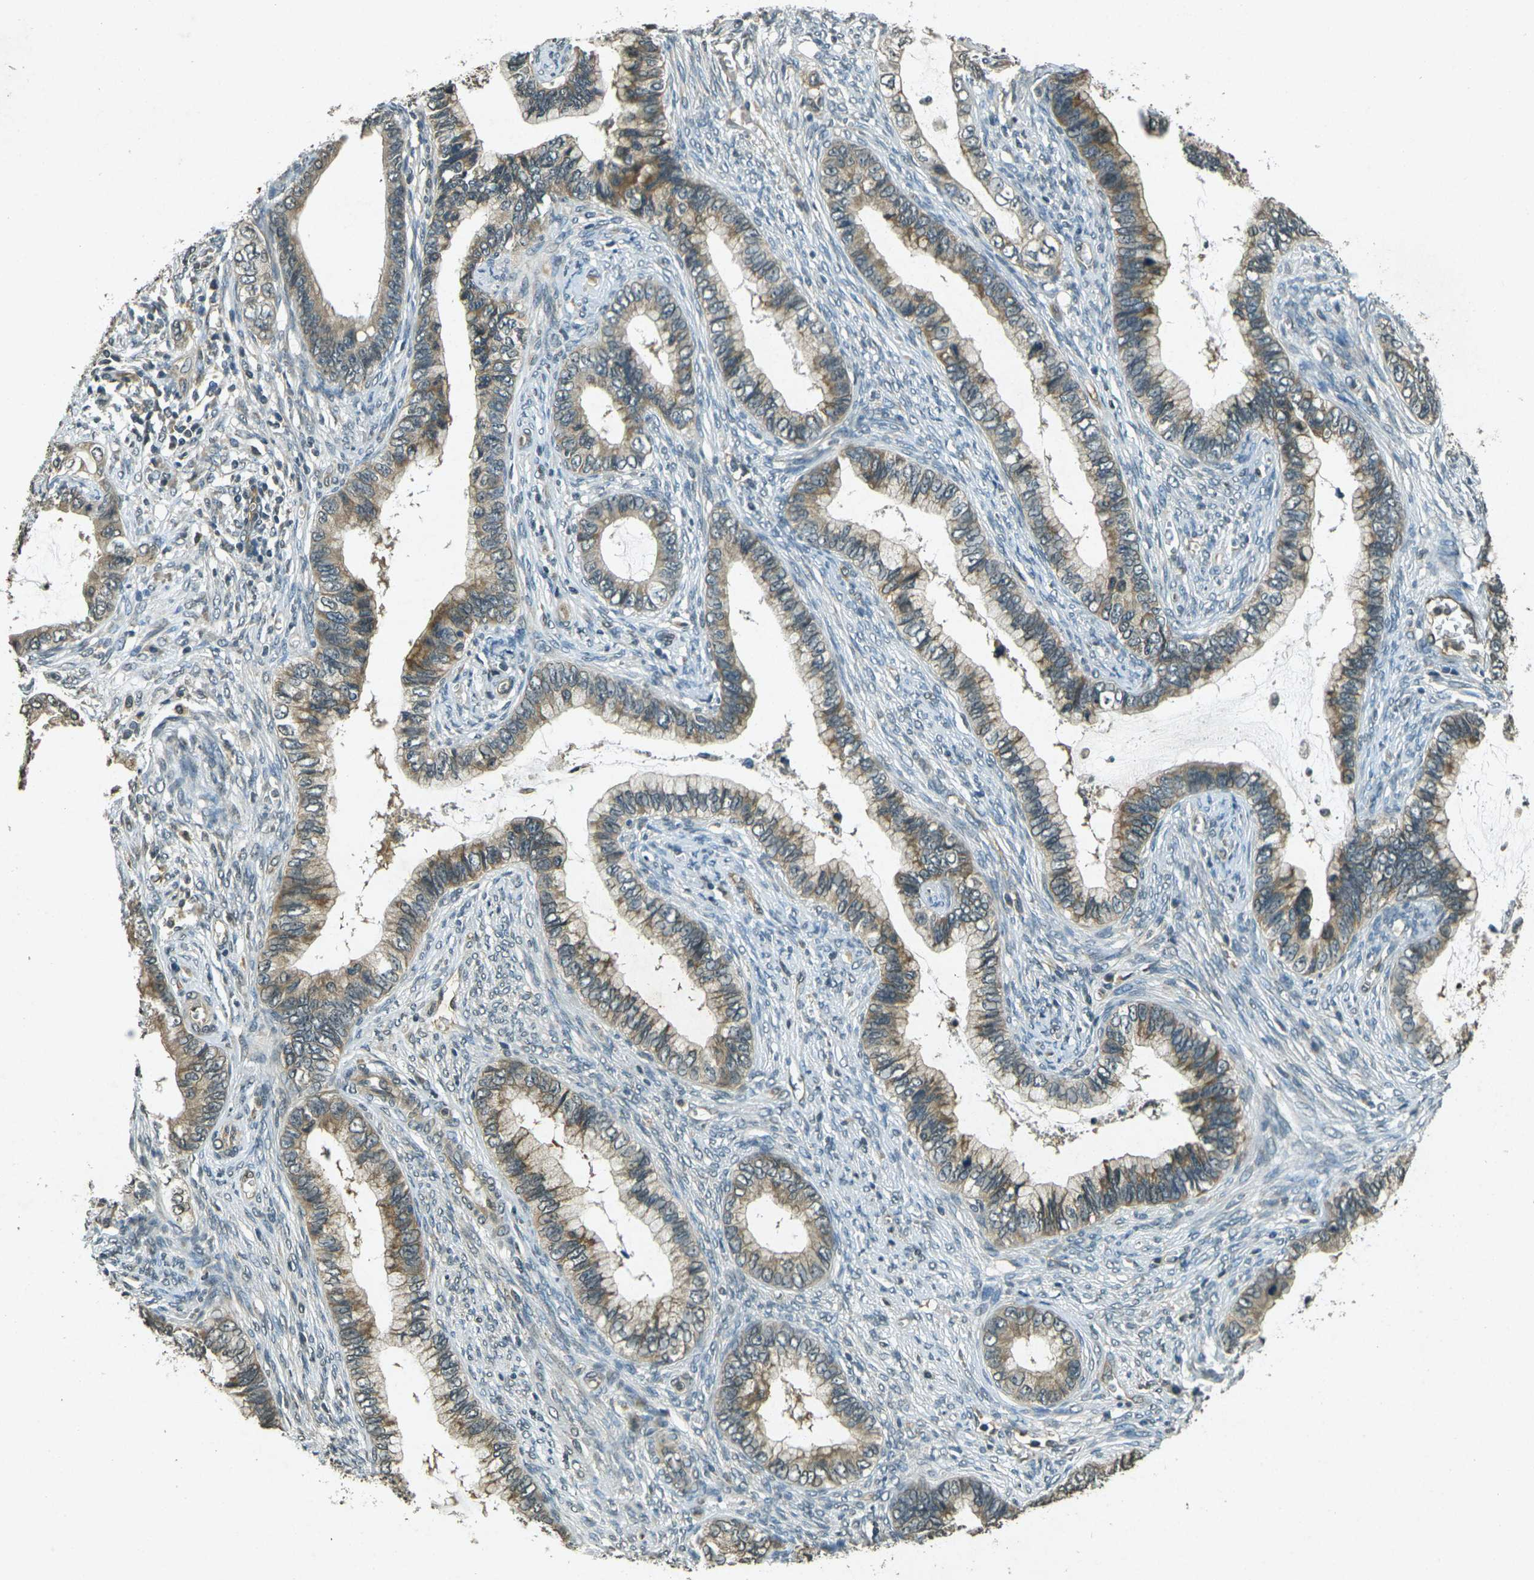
{"staining": {"intensity": "moderate", "quantity": ">75%", "location": "cytoplasmic/membranous"}, "tissue": "cervical cancer", "cell_type": "Tumor cells", "image_type": "cancer", "snomed": [{"axis": "morphology", "description": "Adenocarcinoma, NOS"}, {"axis": "topography", "description": "Cervix"}], "caption": "High-magnification brightfield microscopy of cervical cancer stained with DAB (brown) and counterstained with hematoxylin (blue). tumor cells exhibit moderate cytoplasmic/membranous expression is identified in approximately>75% of cells.", "gene": "PDE2A", "patient": {"sex": "female", "age": 44}}